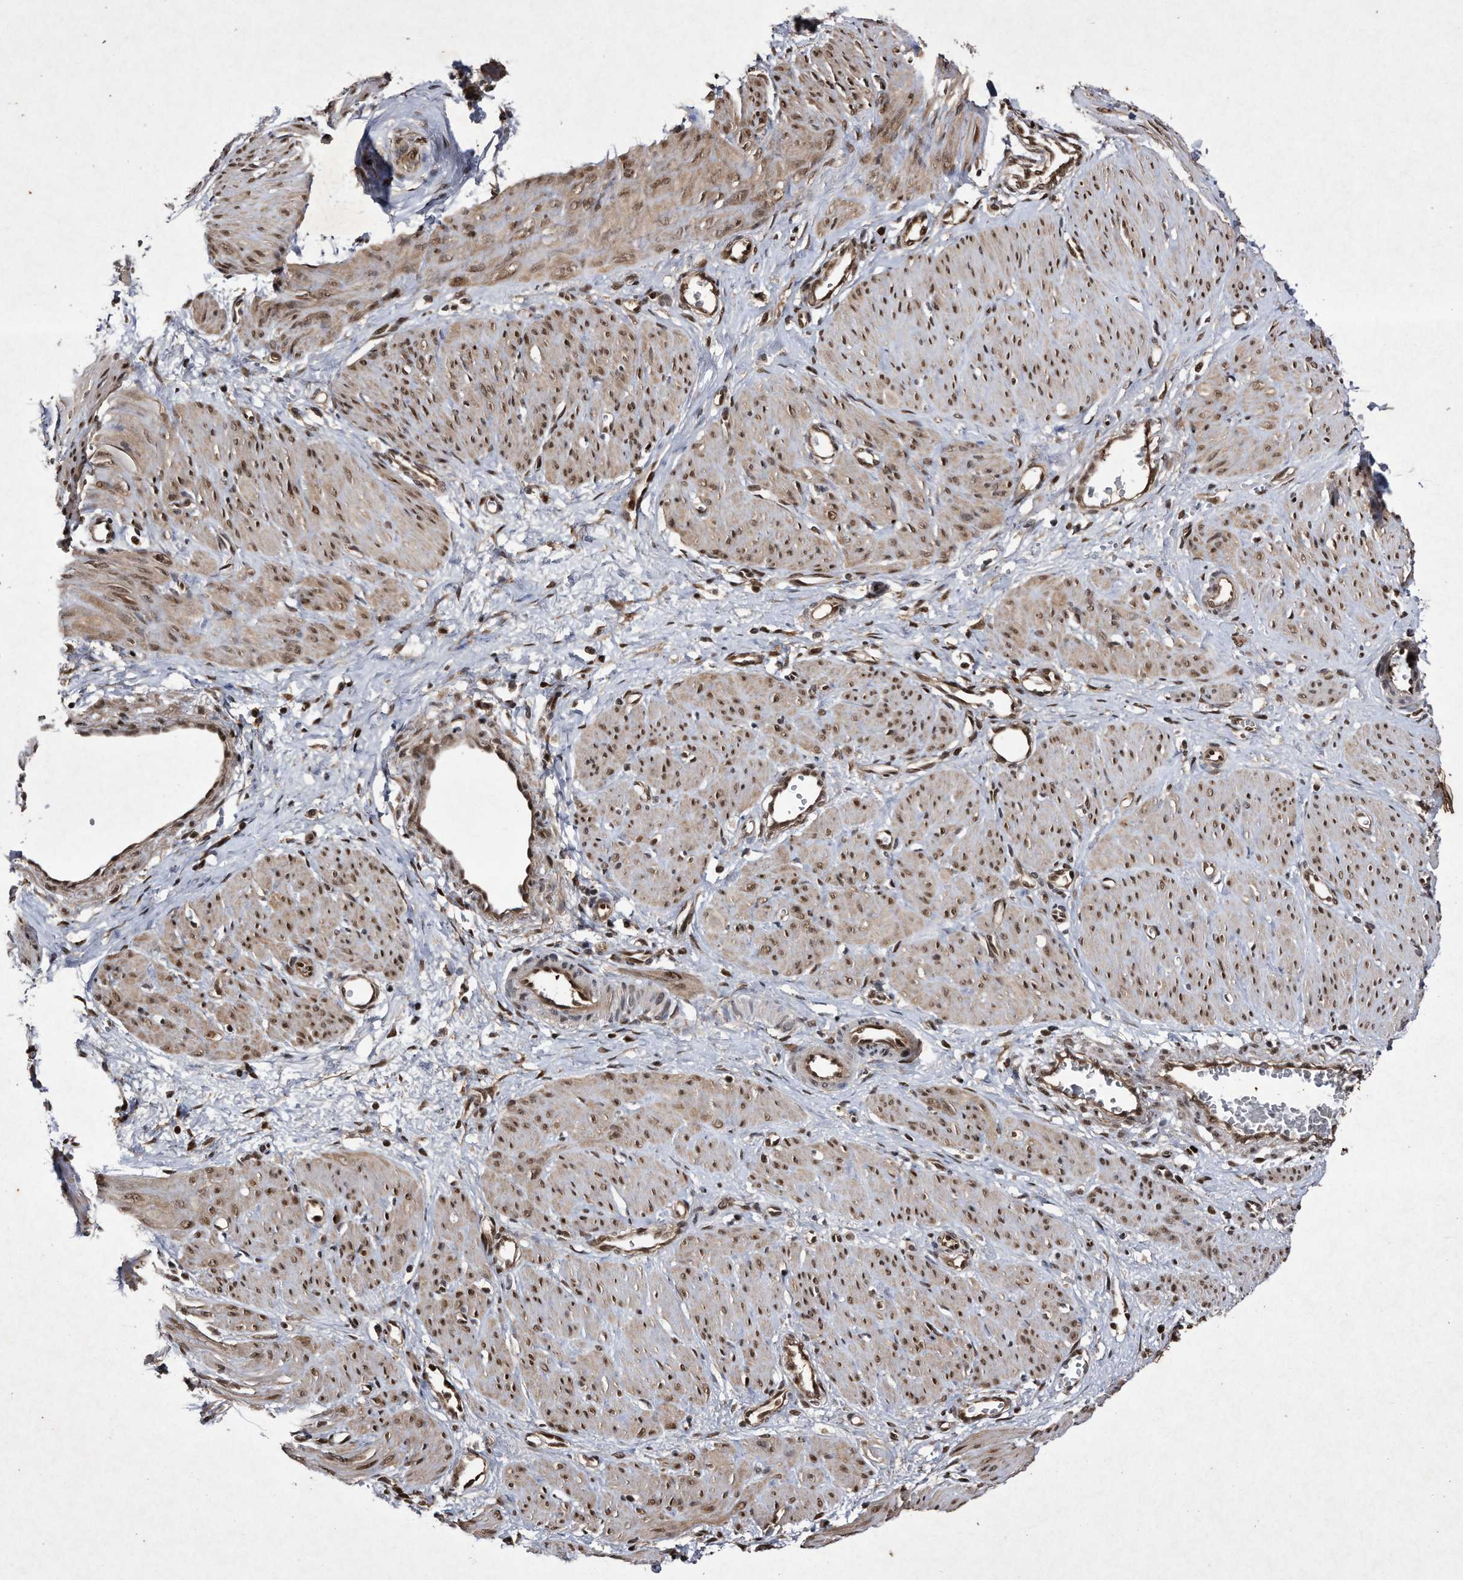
{"staining": {"intensity": "moderate", "quantity": "25%-75%", "location": "cytoplasmic/membranous,nuclear"}, "tissue": "smooth muscle", "cell_type": "Smooth muscle cells", "image_type": "normal", "snomed": [{"axis": "morphology", "description": "Normal tissue, NOS"}, {"axis": "topography", "description": "Endometrium"}], "caption": "Smooth muscle stained with DAB IHC demonstrates medium levels of moderate cytoplasmic/membranous,nuclear positivity in about 25%-75% of smooth muscle cells.", "gene": "RAD23B", "patient": {"sex": "female", "age": 33}}